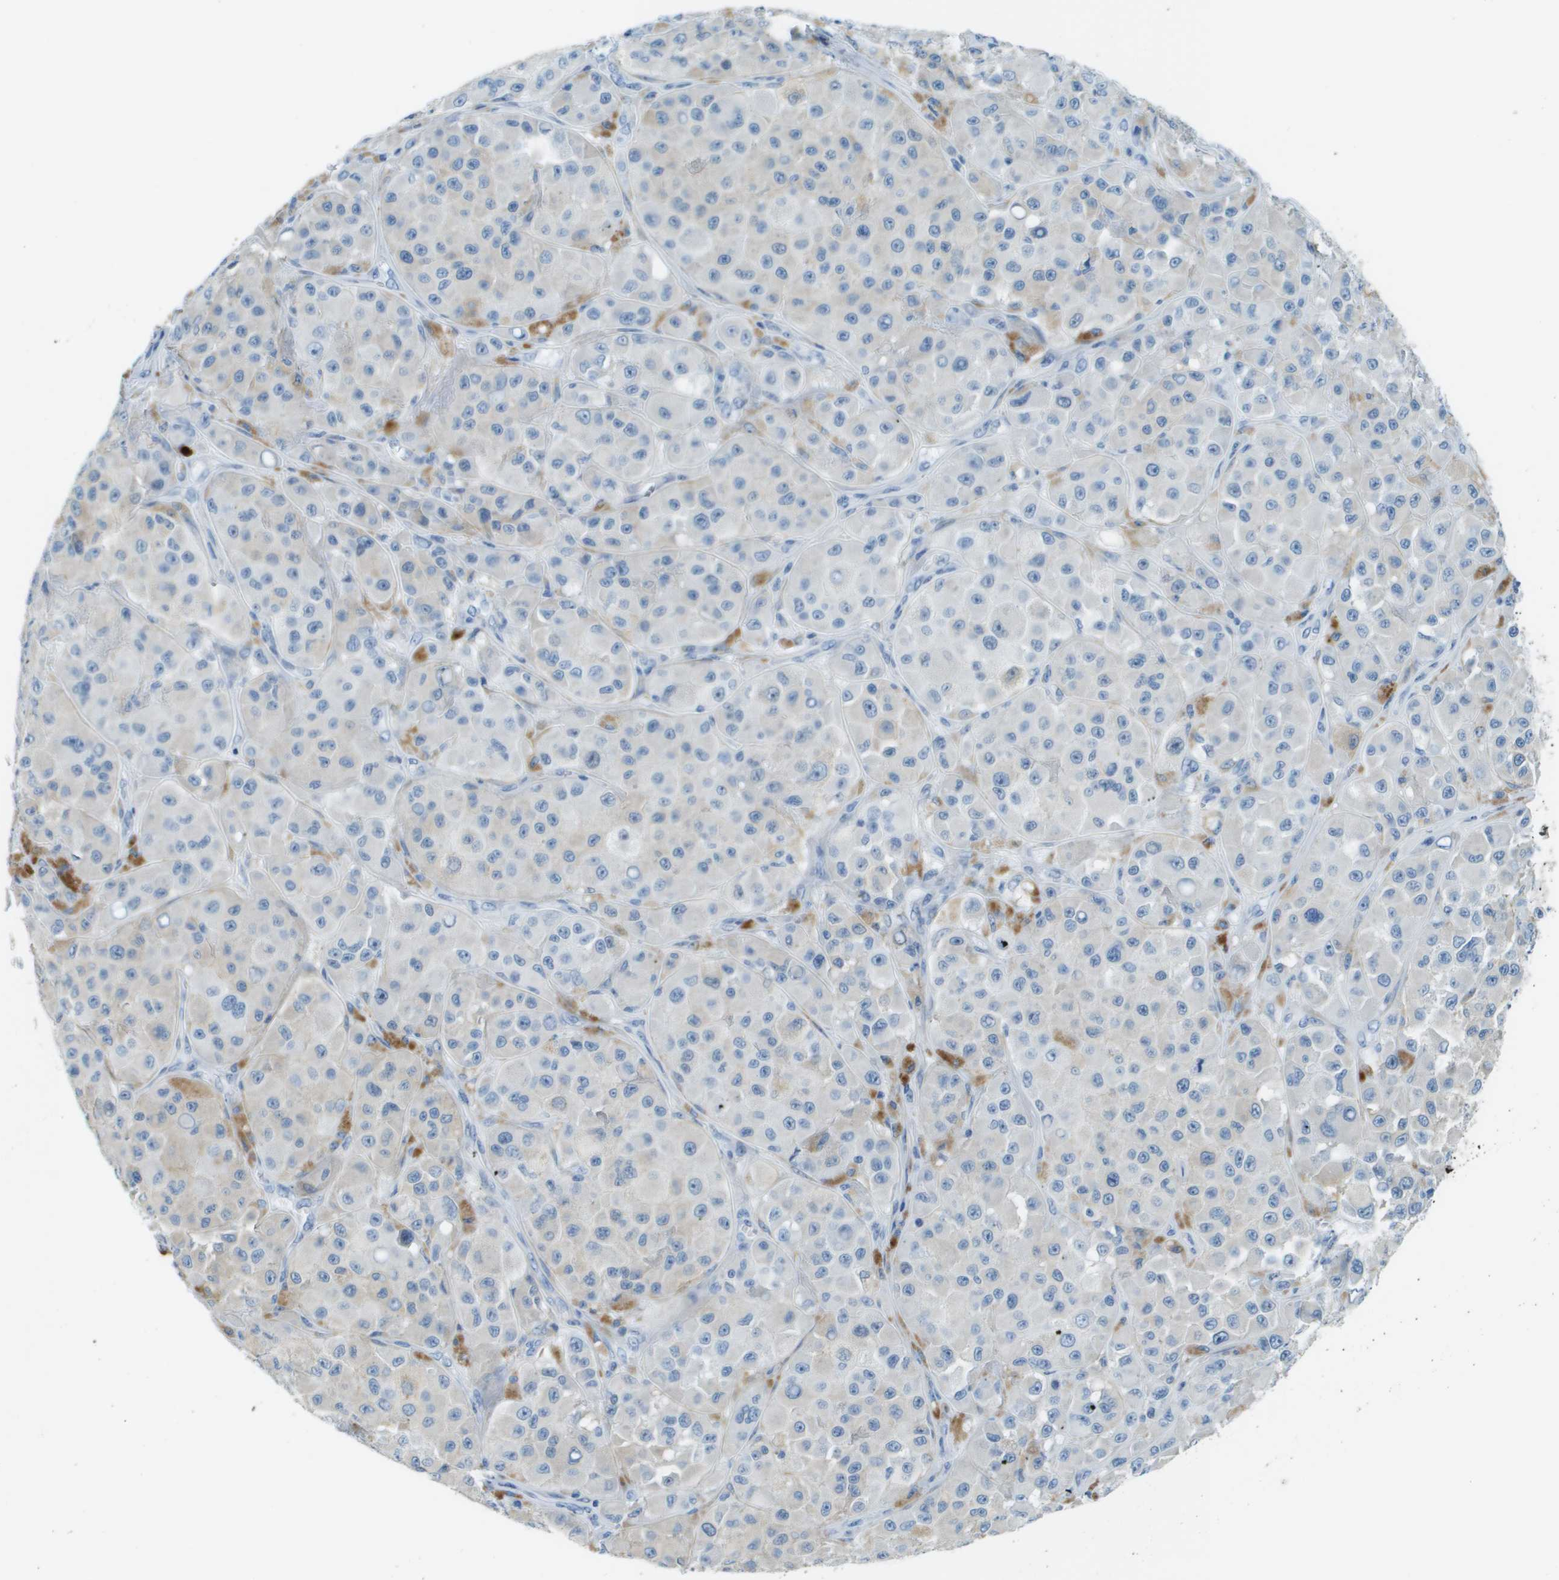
{"staining": {"intensity": "negative", "quantity": "none", "location": "none"}, "tissue": "melanoma", "cell_type": "Tumor cells", "image_type": "cancer", "snomed": [{"axis": "morphology", "description": "Malignant melanoma, NOS"}, {"axis": "topography", "description": "Skin"}], "caption": "An image of human malignant melanoma is negative for staining in tumor cells. (Immunohistochemistry, brightfield microscopy, high magnification).", "gene": "SDC1", "patient": {"sex": "male", "age": 84}}